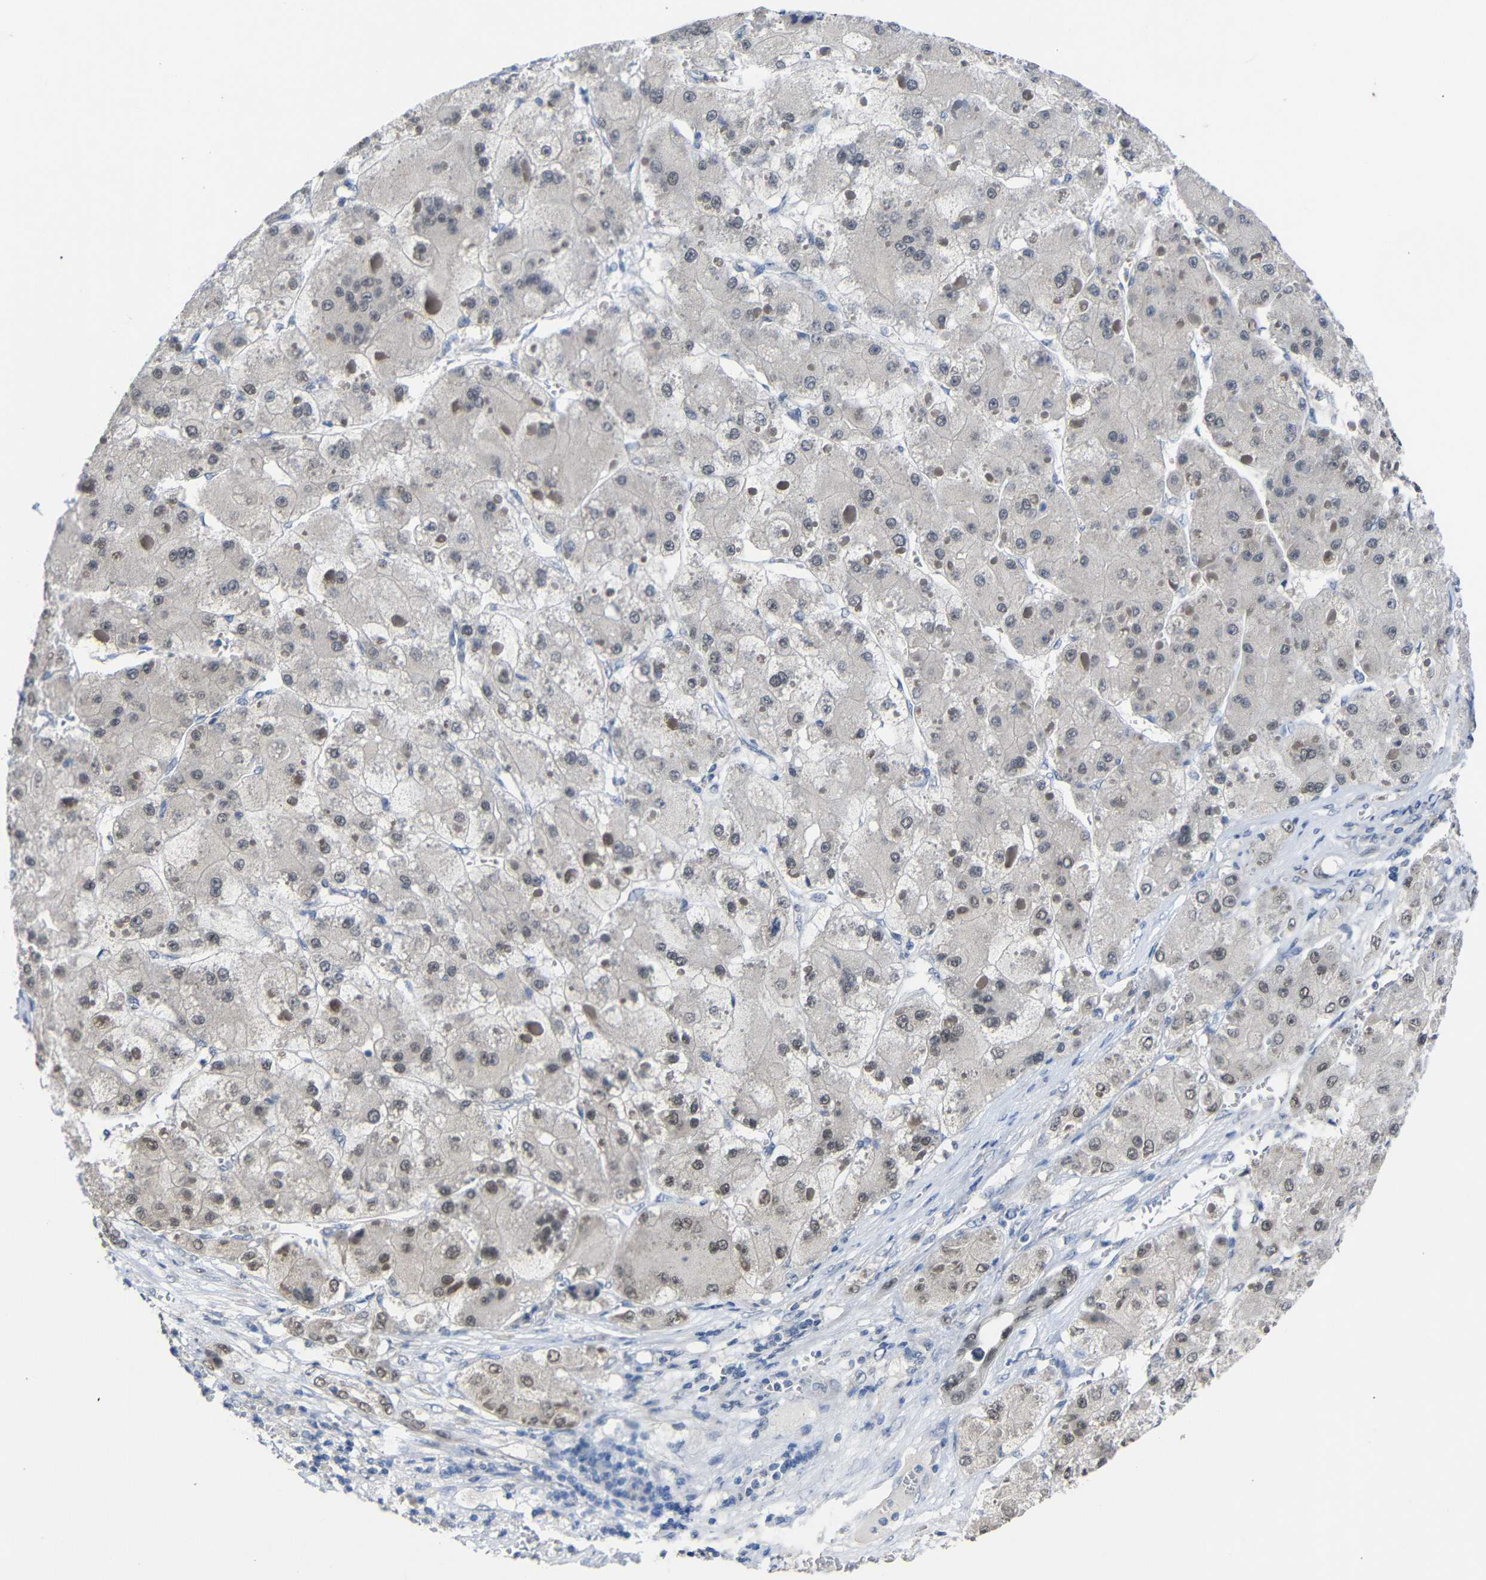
{"staining": {"intensity": "moderate", "quantity": "<25%", "location": "nuclear"}, "tissue": "liver cancer", "cell_type": "Tumor cells", "image_type": "cancer", "snomed": [{"axis": "morphology", "description": "Carcinoma, Hepatocellular, NOS"}, {"axis": "topography", "description": "Liver"}], "caption": "Human liver cancer stained for a protein (brown) shows moderate nuclear positive staining in approximately <25% of tumor cells.", "gene": "HNF1A", "patient": {"sex": "female", "age": 73}}